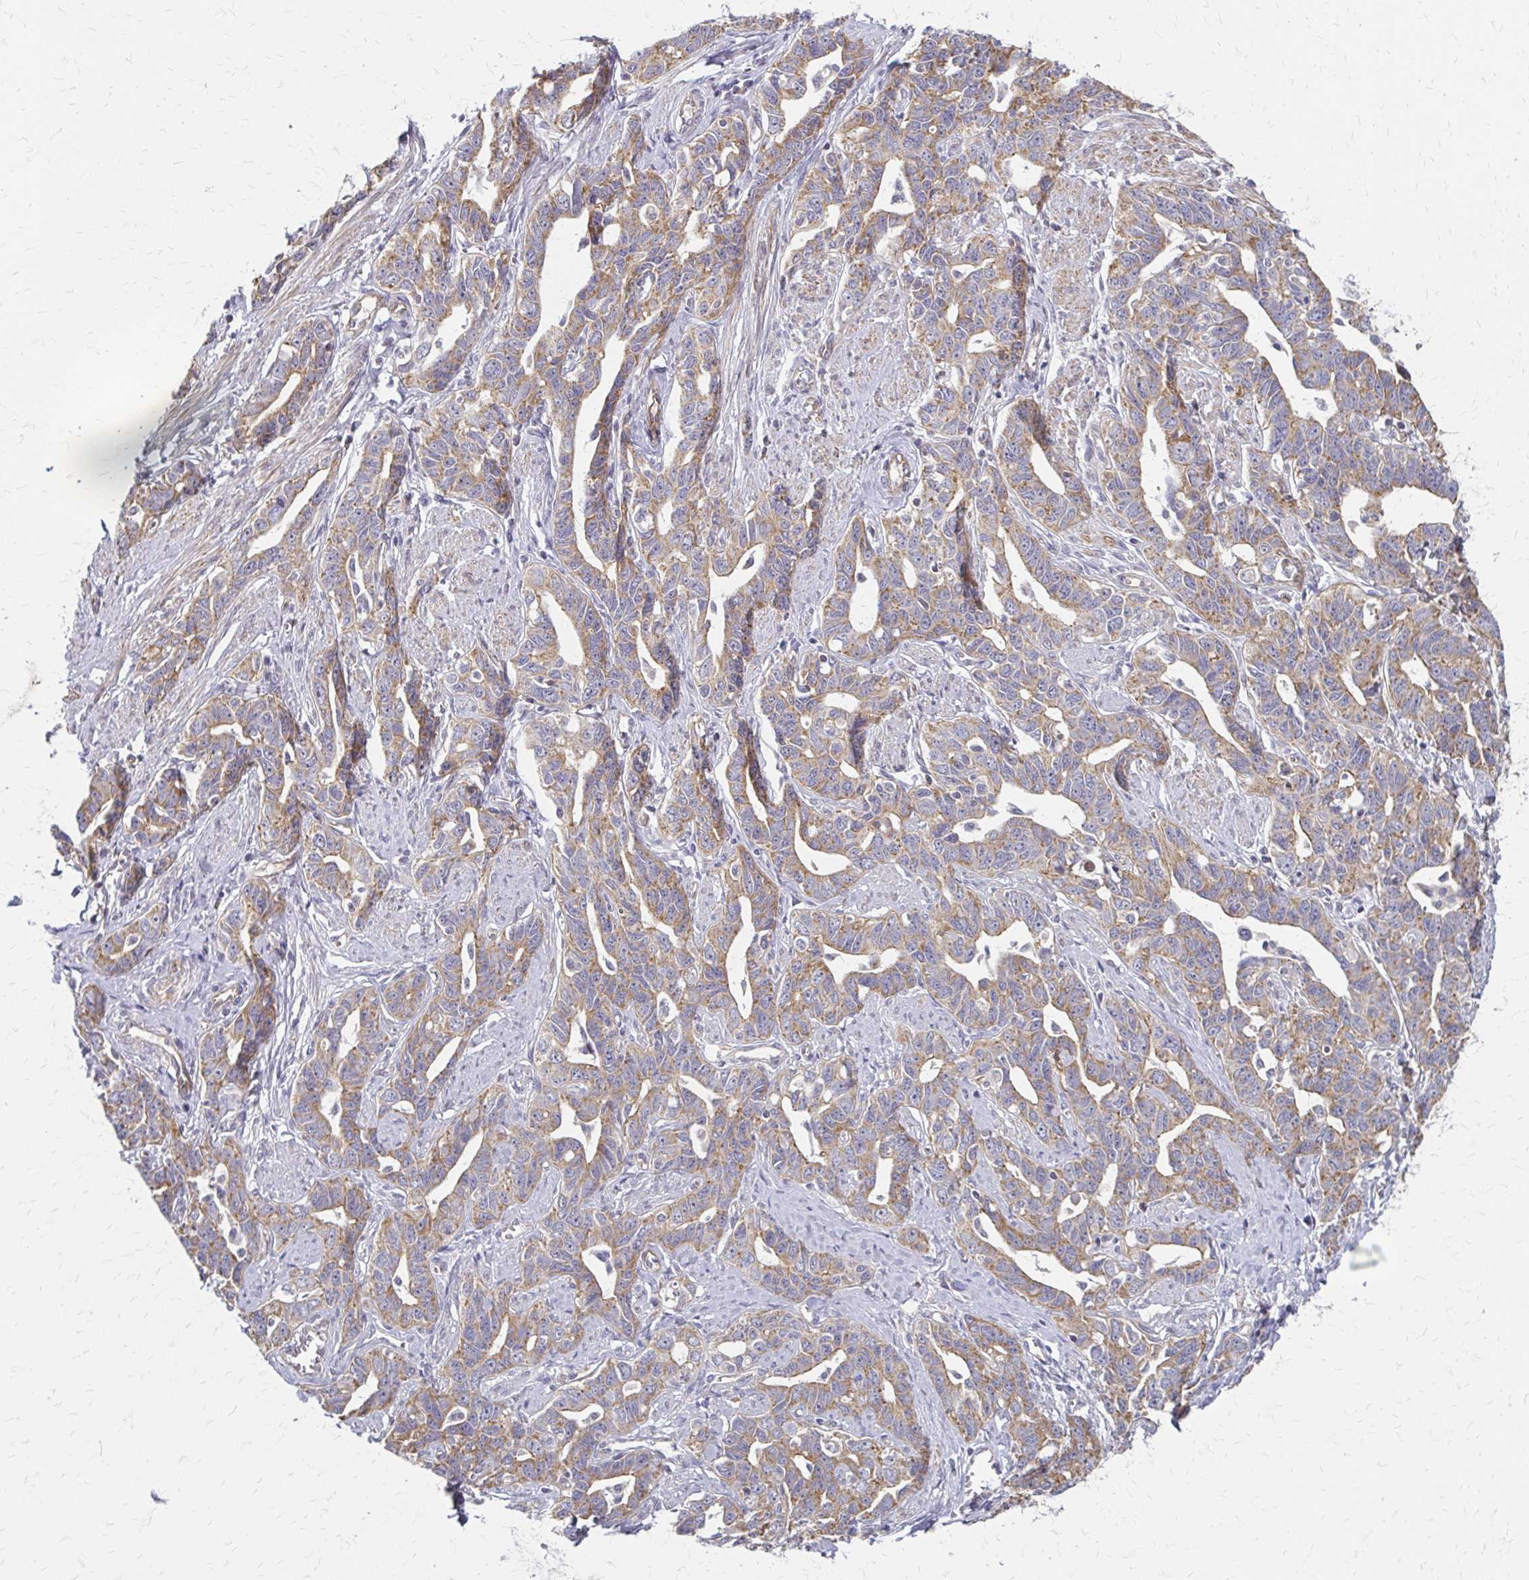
{"staining": {"intensity": "moderate", "quantity": ">75%", "location": "cytoplasmic/membranous"}, "tissue": "ovarian cancer", "cell_type": "Tumor cells", "image_type": "cancer", "snomed": [{"axis": "morphology", "description": "Cystadenocarcinoma, serous, NOS"}, {"axis": "topography", "description": "Ovary"}], "caption": "Immunohistochemistry micrograph of neoplastic tissue: human serous cystadenocarcinoma (ovarian) stained using immunohistochemistry demonstrates medium levels of moderate protein expression localized specifically in the cytoplasmic/membranous of tumor cells, appearing as a cytoplasmic/membranous brown color.", "gene": "ZNF383", "patient": {"sex": "female", "age": 69}}